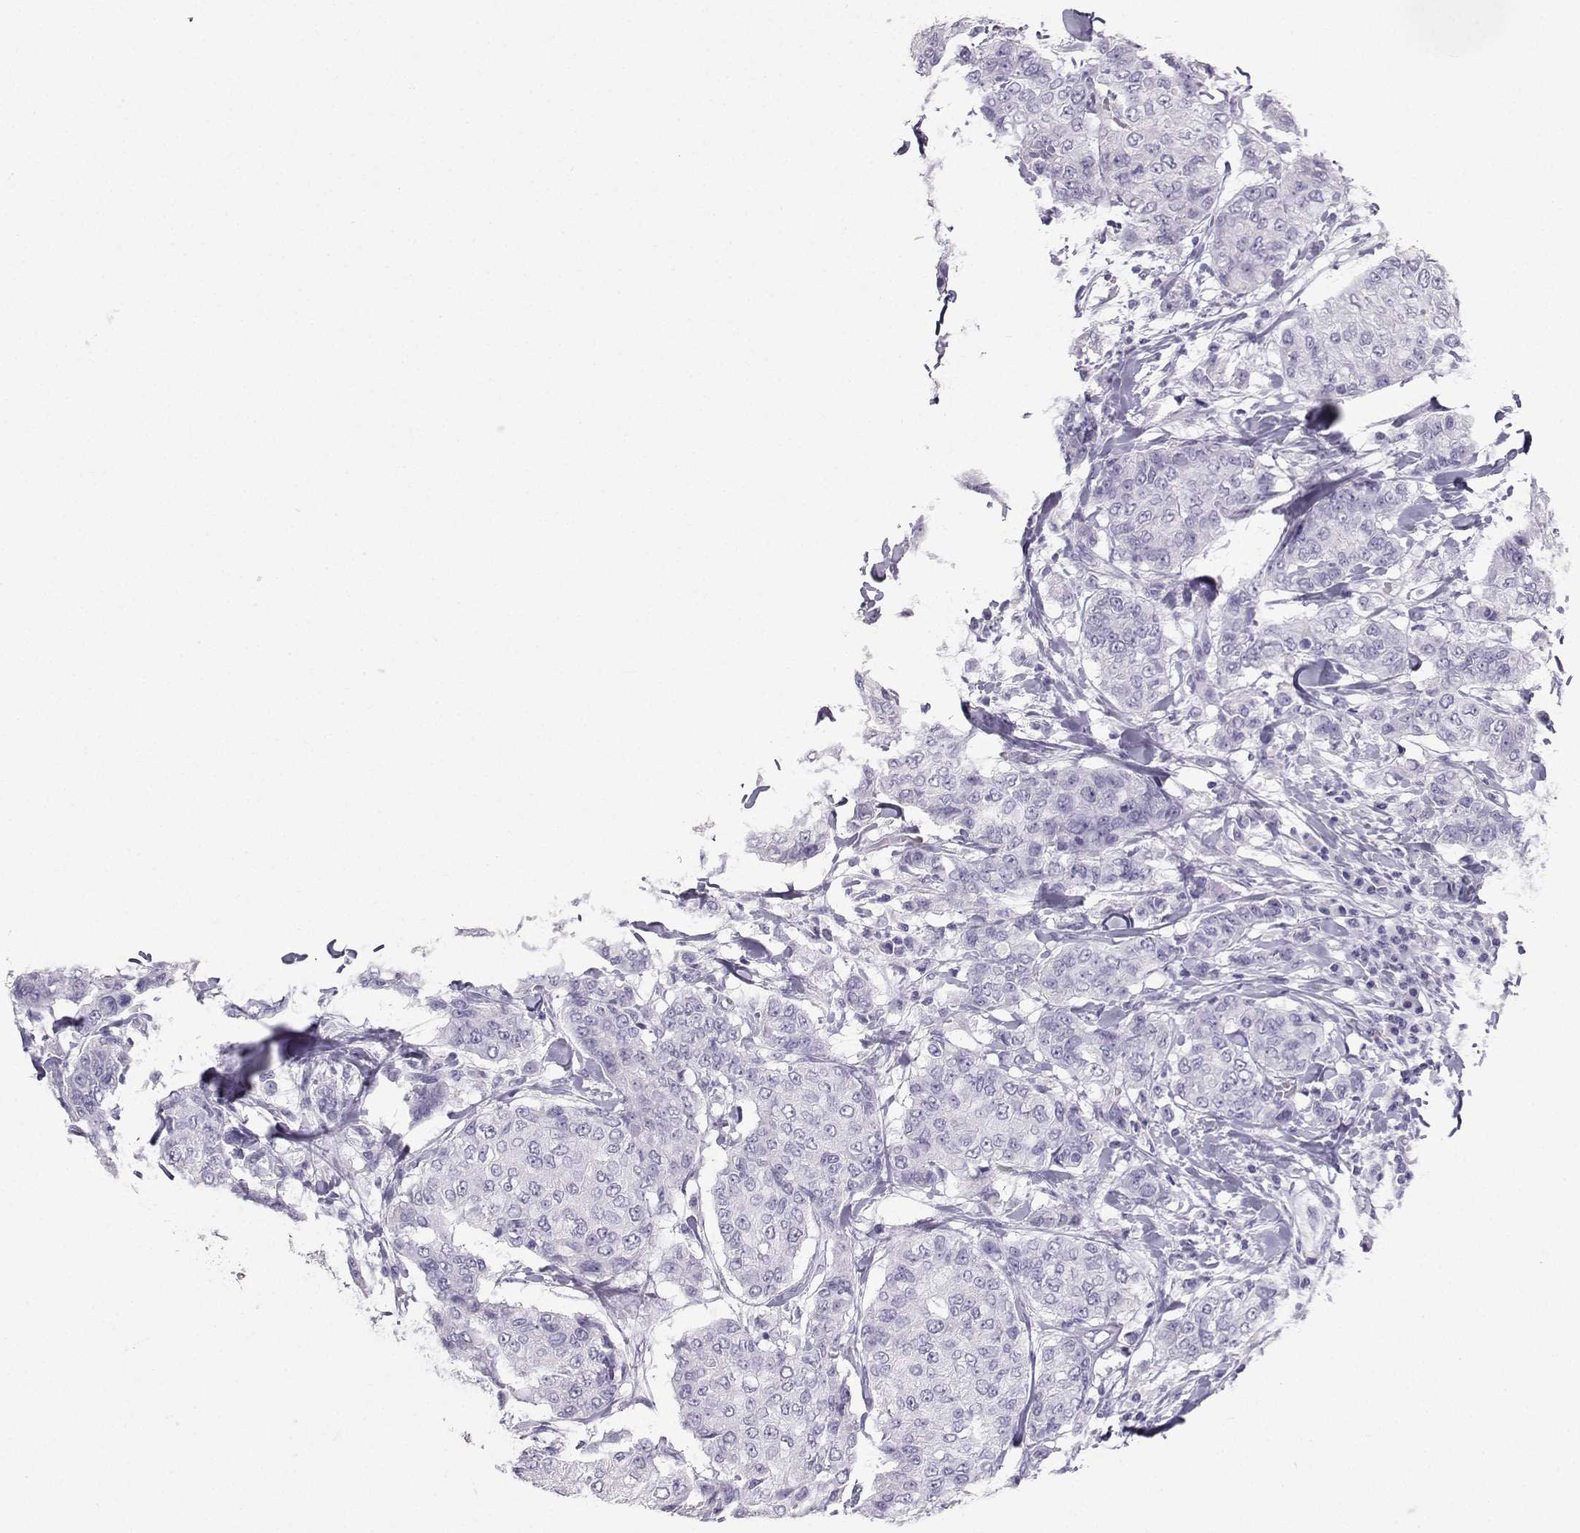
{"staining": {"intensity": "negative", "quantity": "none", "location": "none"}, "tissue": "breast cancer", "cell_type": "Tumor cells", "image_type": "cancer", "snomed": [{"axis": "morphology", "description": "Duct carcinoma"}, {"axis": "topography", "description": "Breast"}], "caption": "Tumor cells show no significant staining in breast cancer (intraductal carcinoma).", "gene": "IQCD", "patient": {"sex": "female", "age": 27}}